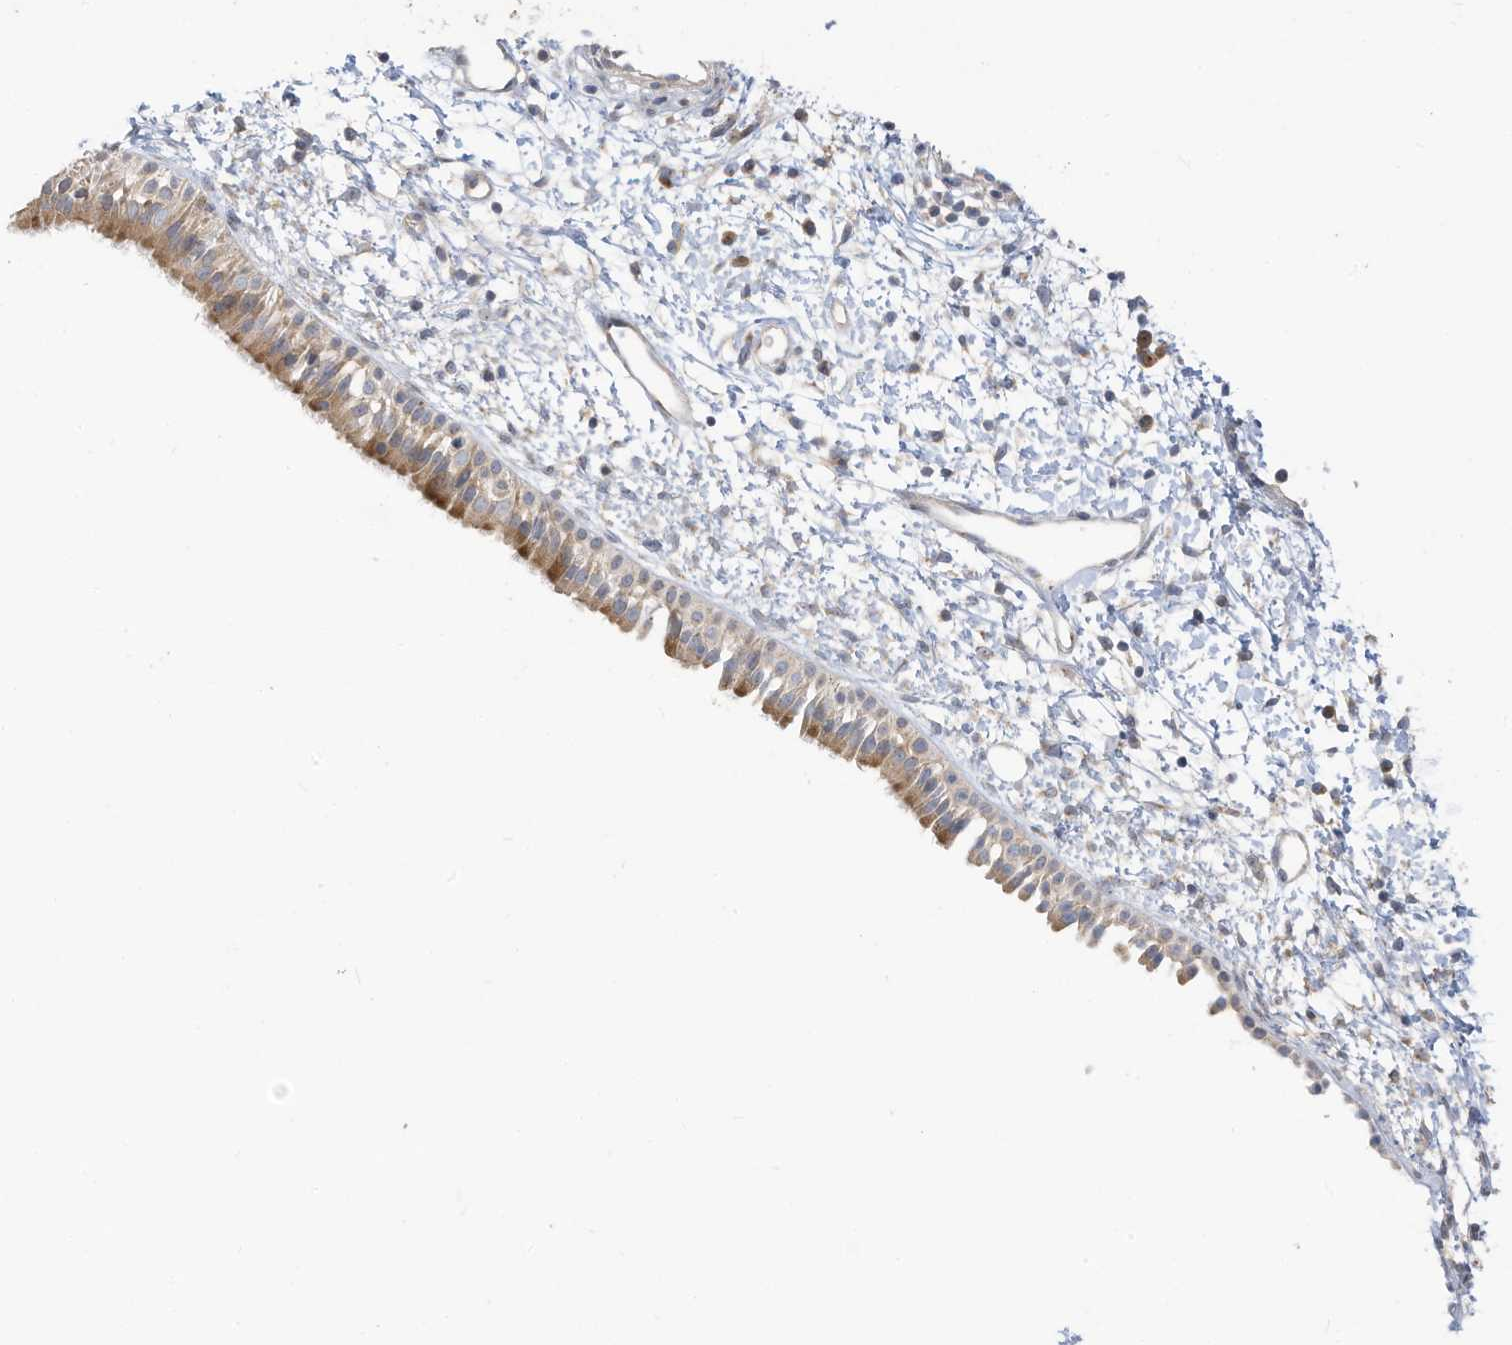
{"staining": {"intensity": "moderate", "quantity": ">75%", "location": "cytoplasmic/membranous"}, "tissue": "nasopharynx", "cell_type": "Respiratory epithelial cells", "image_type": "normal", "snomed": [{"axis": "morphology", "description": "Normal tissue, NOS"}, {"axis": "topography", "description": "Nasopharynx"}], "caption": "A high-resolution image shows immunohistochemistry (IHC) staining of unremarkable nasopharynx, which displays moderate cytoplasmic/membranous expression in about >75% of respiratory epithelial cells.", "gene": "LRRN2", "patient": {"sex": "male", "age": 22}}